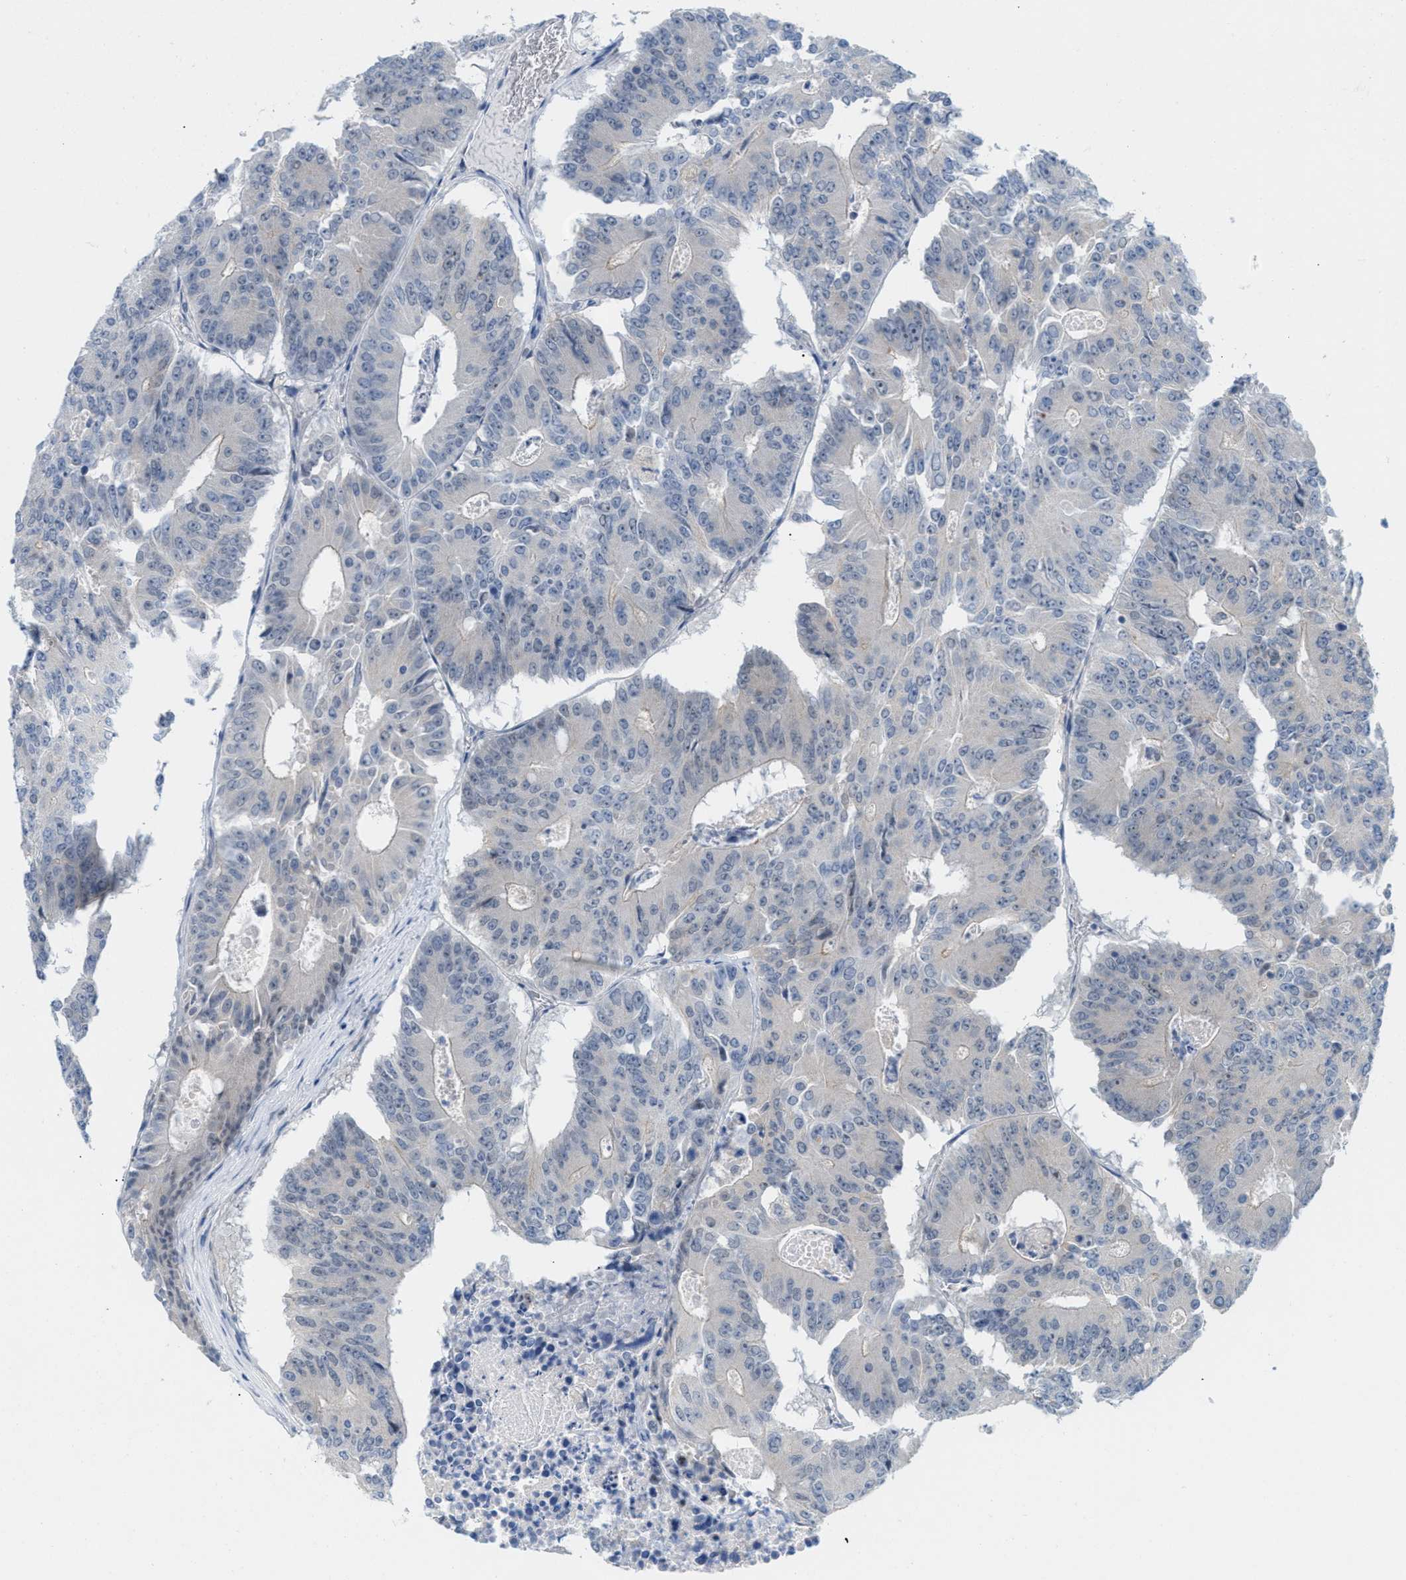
{"staining": {"intensity": "negative", "quantity": "none", "location": "none"}, "tissue": "colorectal cancer", "cell_type": "Tumor cells", "image_type": "cancer", "snomed": [{"axis": "morphology", "description": "Adenocarcinoma, NOS"}, {"axis": "topography", "description": "Colon"}], "caption": "DAB (3,3'-diaminobenzidine) immunohistochemical staining of human colorectal cancer exhibits no significant expression in tumor cells.", "gene": "WIPI2", "patient": {"sex": "male", "age": 87}}